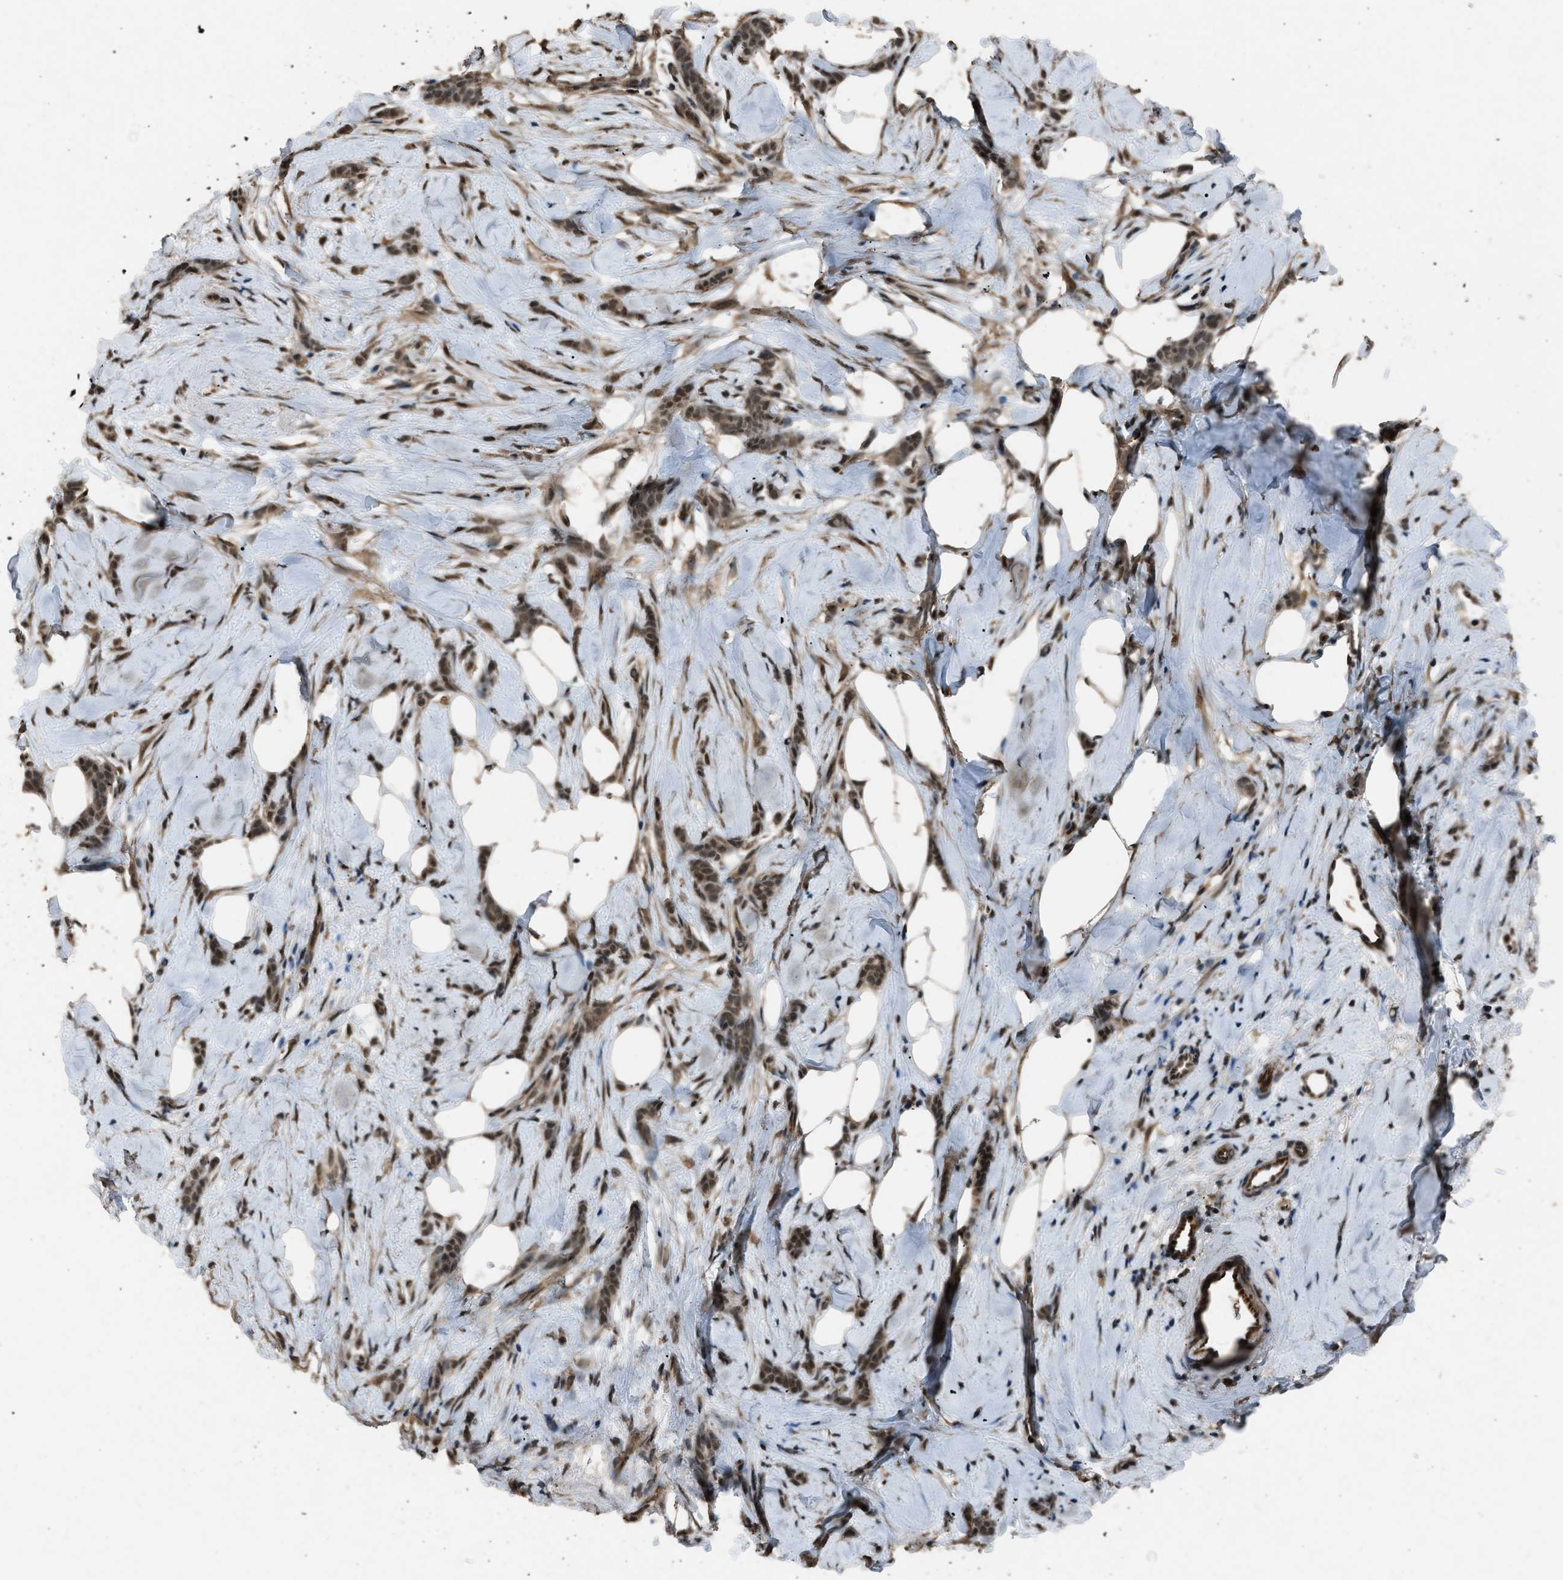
{"staining": {"intensity": "strong", "quantity": ">75%", "location": "nuclear"}, "tissue": "breast cancer", "cell_type": "Tumor cells", "image_type": "cancer", "snomed": [{"axis": "morphology", "description": "Lobular carcinoma, in situ"}, {"axis": "morphology", "description": "Lobular carcinoma"}, {"axis": "topography", "description": "Breast"}], "caption": "A micrograph showing strong nuclear expression in approximately >75% of tumor cells in breast cancer, as visualized by brown immunohistochemical staining.", "gene": "SERTAD2", "patient": {"sex": "female", "age": 41}}